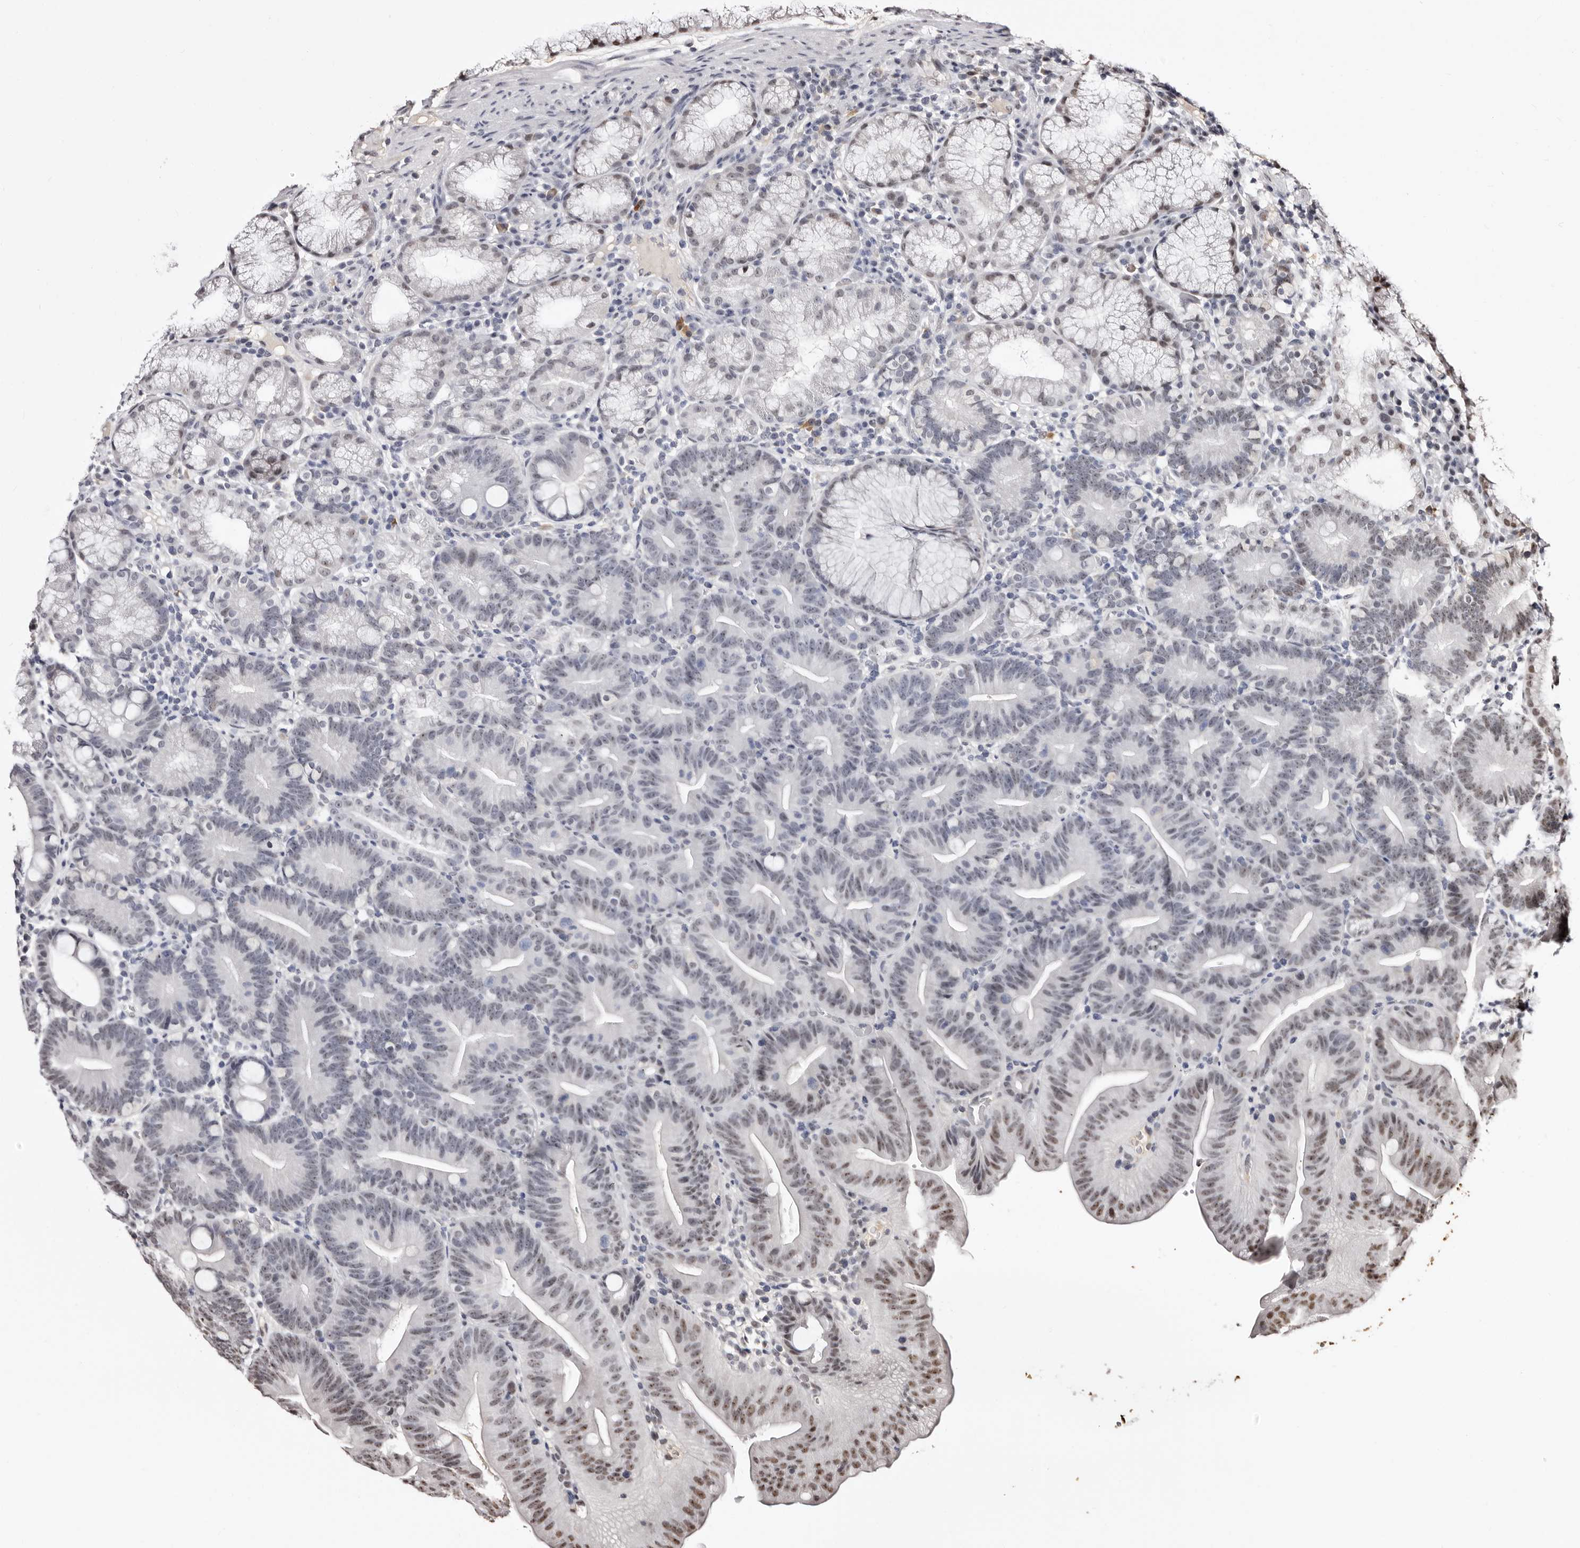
{"staining": {"intensity": "moderate", "quantity": "25%-75%", "location": "nuclear"}, "tissue": "duodenum", "cell_type": "Glandular cells", "image_type": "normal", "snomed": [{"axis": "morphology", "description": "Normal tissue, NOS"}, {"axis": "topography", "description": "Duodenum"}], "caption": "Duodenum was stained to show a protein in brown. There is medium levels of moderate nuclear expression in approximately 25%-75% of glandular cells.", "gene": "ANAPC11", "patient": {"sex": "male", "age": 54}}